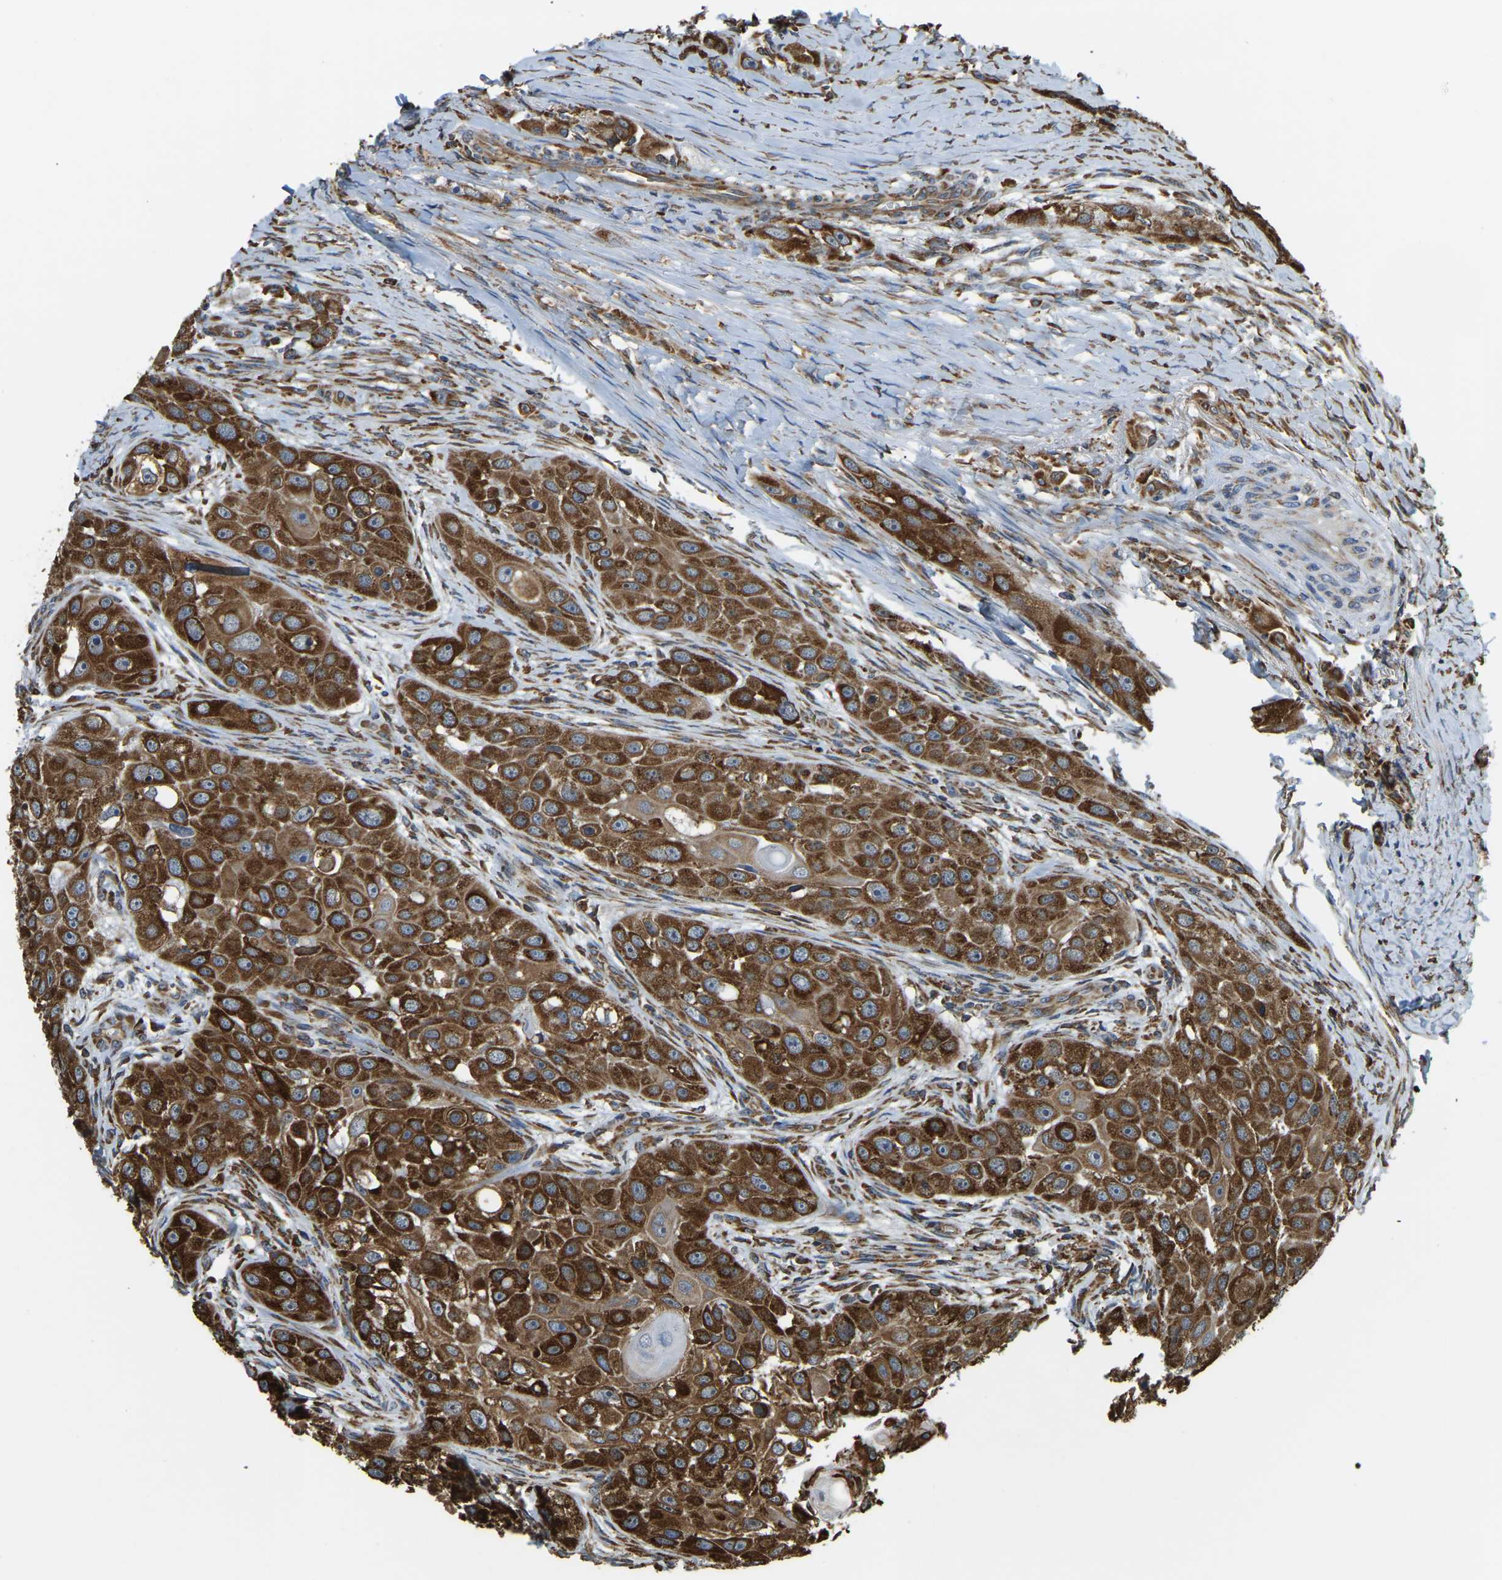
{"staining": {"intensity": "strong", "quantity": ">75%", "location": "cytoplasmic/membranous"}, "tissue": "head and neck cancer", "cell_type": "Tumor cells", "image_type": "cancer", "snomed": [{"axis": "morphology", "description": "Normal tissue, NOS"}, {"axis": "morphology", "description": "Squamous cell carcinoma, NOS"}, {"axis": "topography", "description": "Skeletal muscle"}, {"axis": "topography", "description": "Head-Neck"}], "caption": "The micrograph shows staining of head and neck squamous cell carcinoma, revealing strong cytoplasmic/membranous protein expression (brown color) within tumor cells.", "gene": "RNF115", "patient": {"sex": "male", "age": 51}}